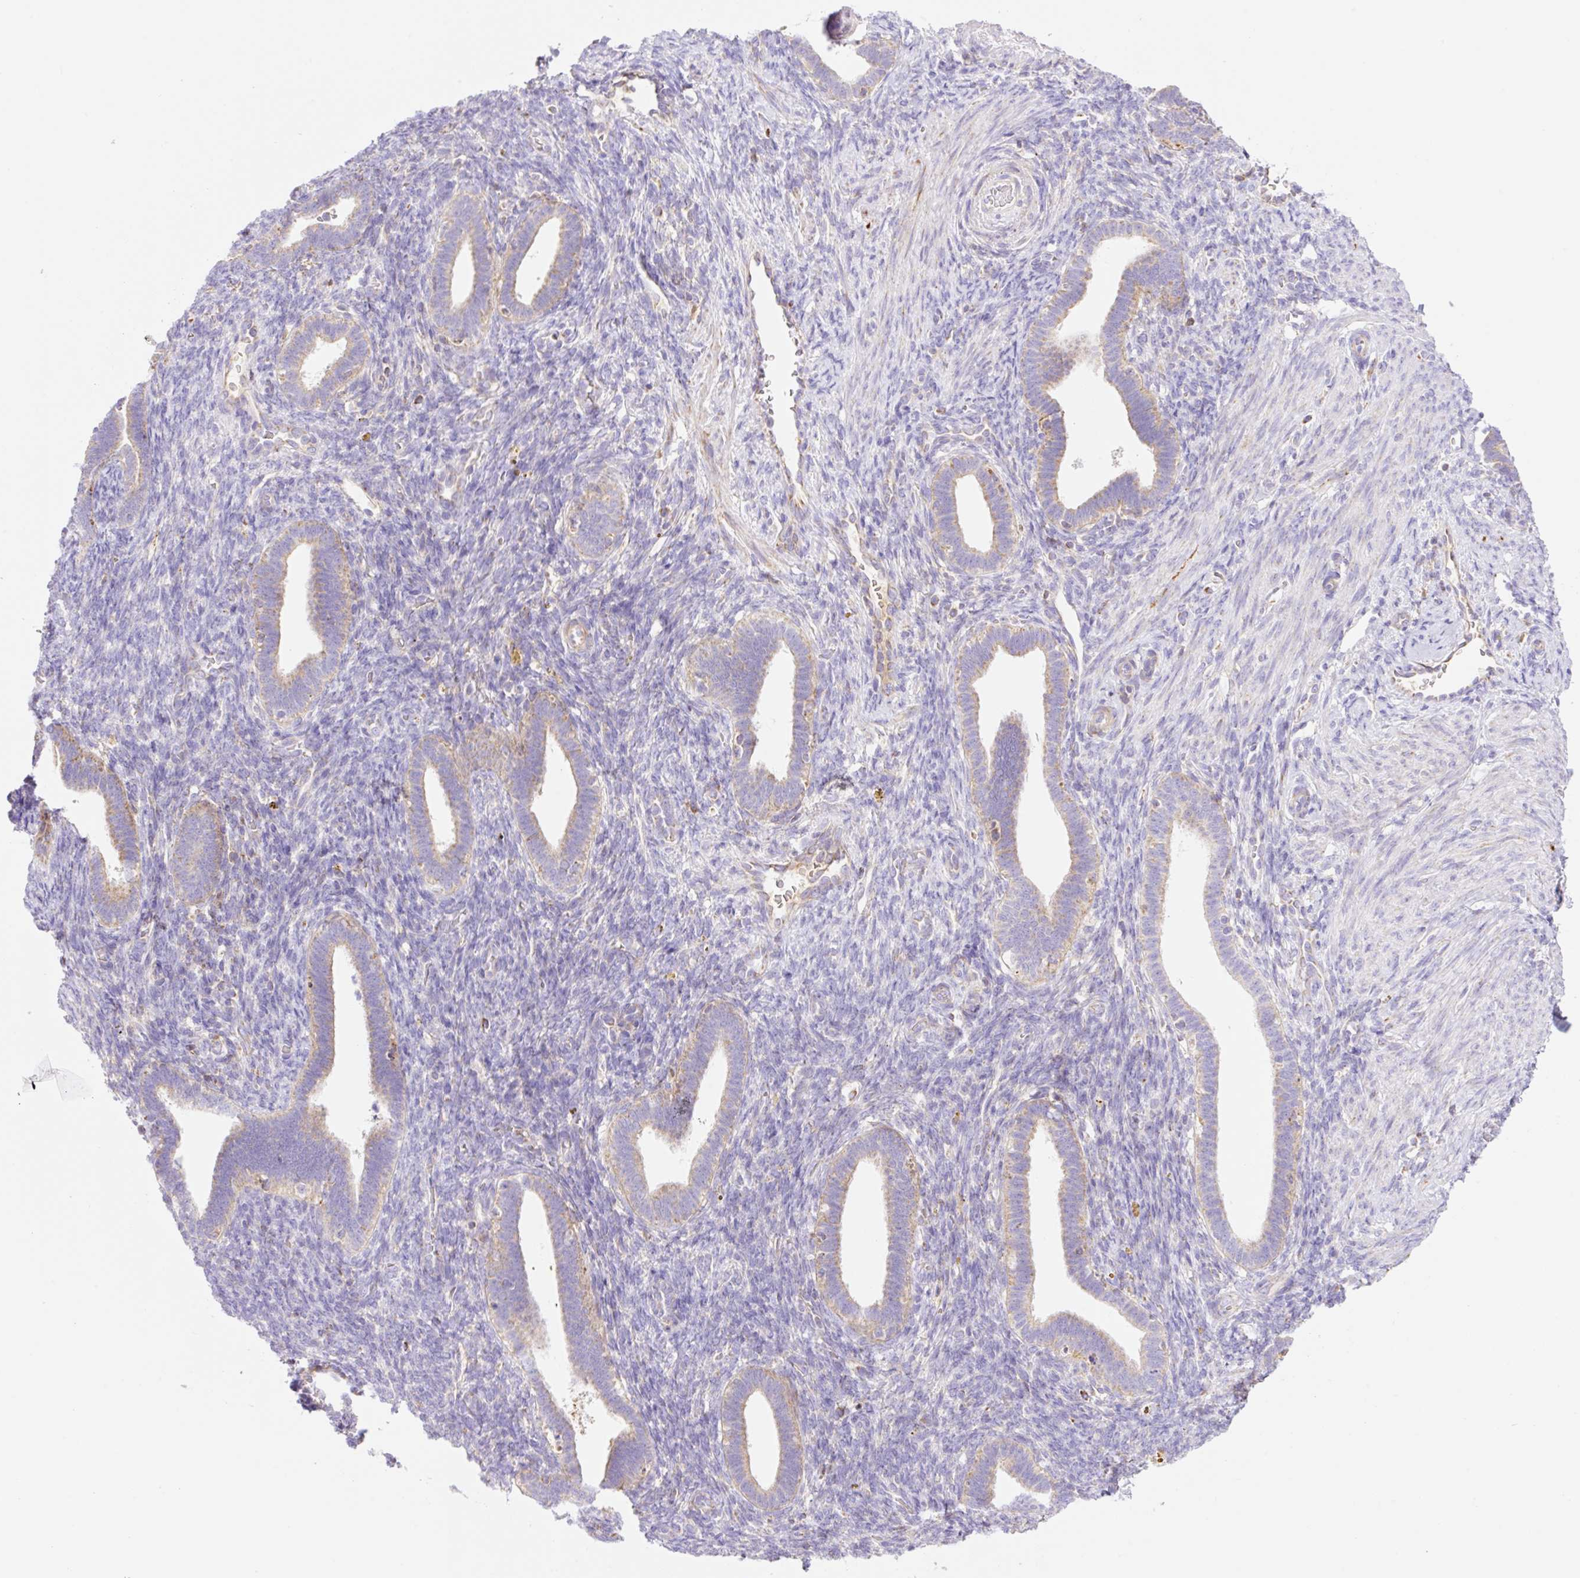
{"staining": {"intensity": "moderate", "quantity": "<25%", "location": "cytoplasmic/membranous"}, "tissue": "endometrium", "cell_type": "Cells in endometrial stroma", "image_type": "normal", "snomed": [{"axis": "morphology", "description": "Normal tissue, NOS"}, {"axis": "topography", "description": "Endometrium"}], "caption": "Immunohistochemistry (IHC) (DAB) staining of normal endometrium reveals moderate cytoplasmic/membranous protein expression in about <25% of cells in endometrial stroma. Ihc stains the protein of interest in brown and the nuclei are stained blue.", "gene": "ETNK2", "patient": {"sex": "female", "age": 34}}